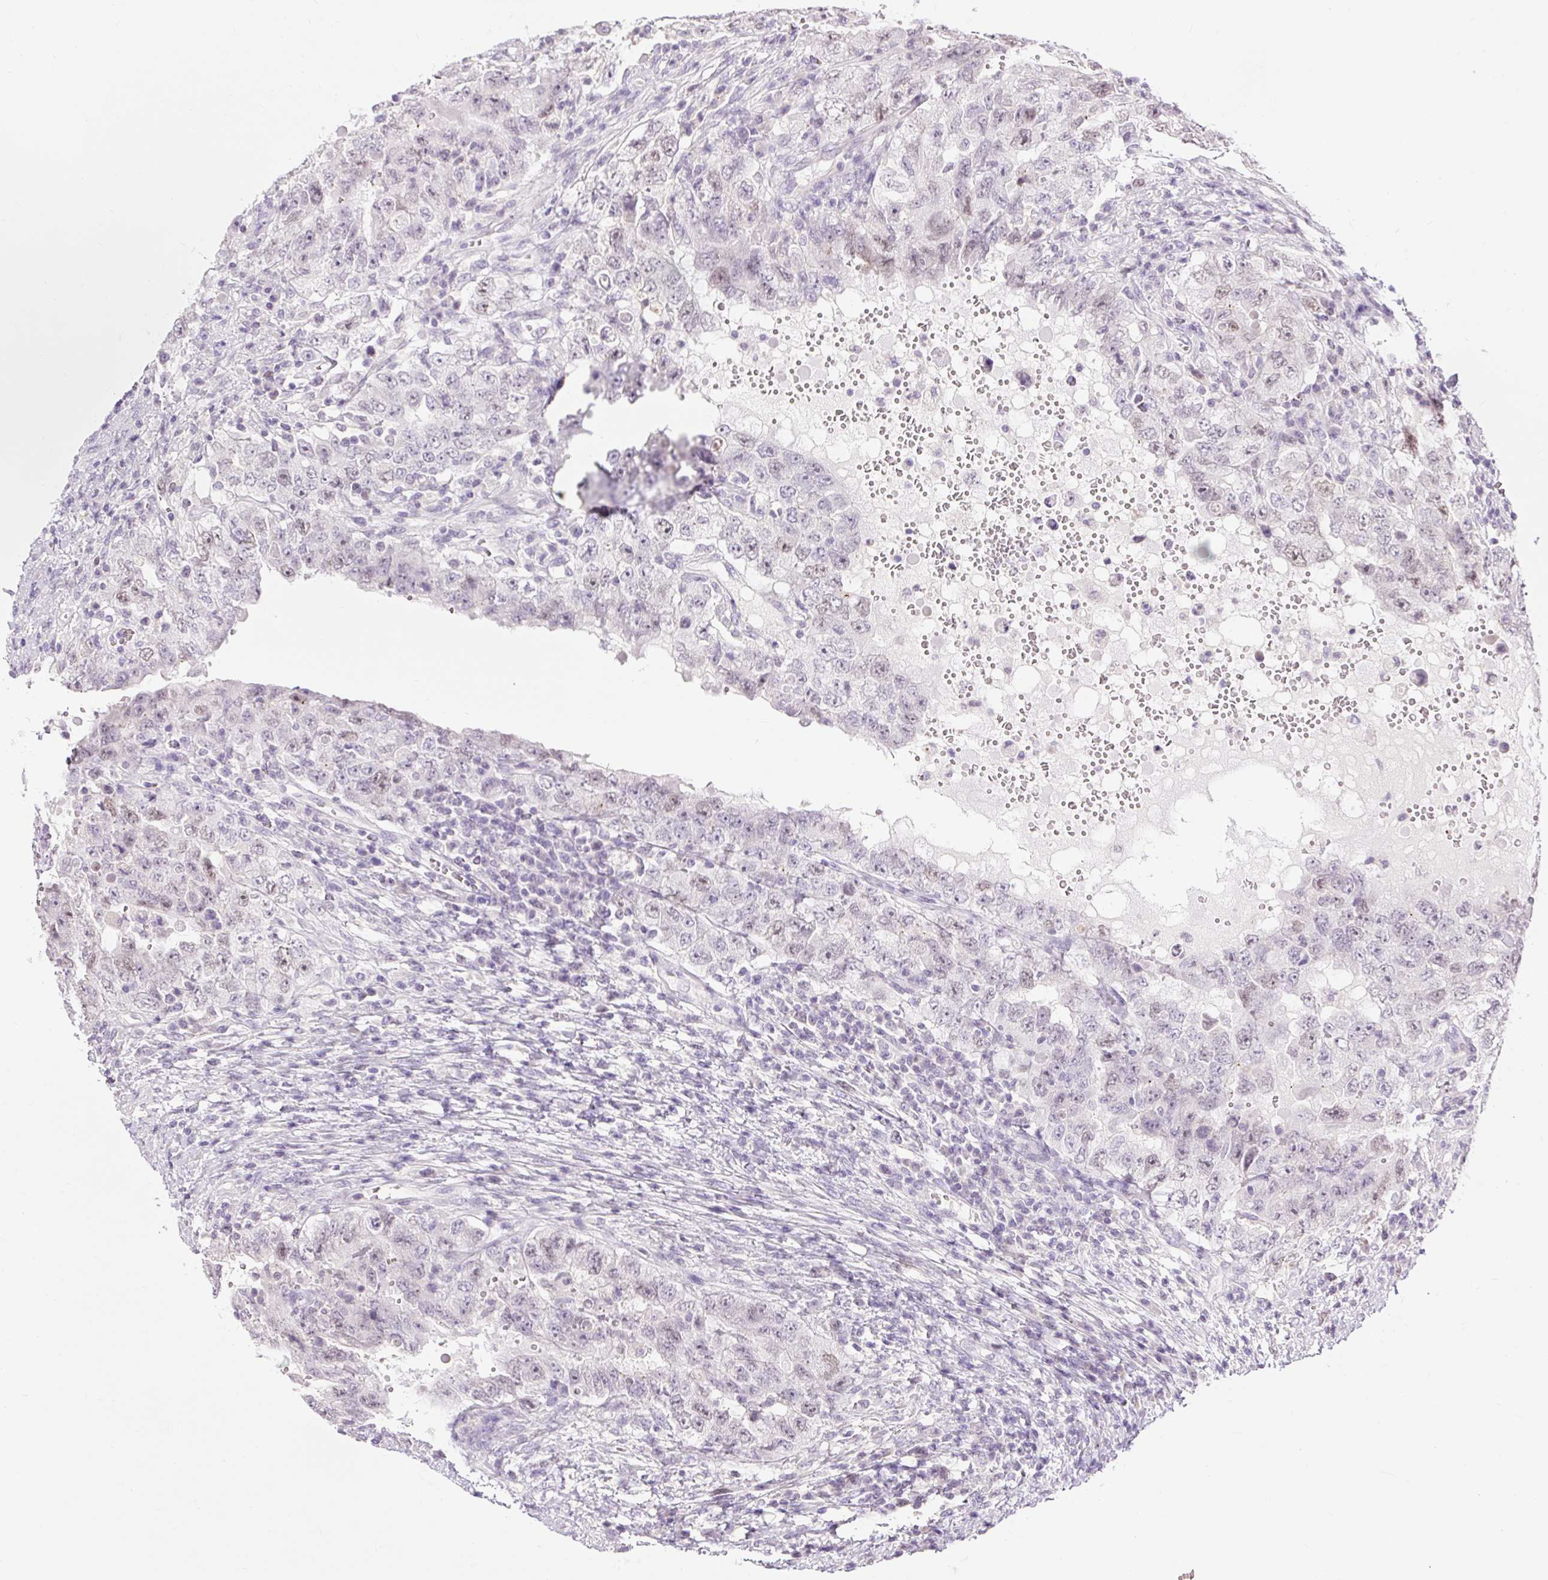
{"staining": {"intensity": "weak", "quantity": "<25%", "location": "nuclear"}, "tissue": "testis cancer", "cell_type": "Tumor cells", "image_type": "cancer", "snomed": [{"axis": "morphology", "description": "Carcinoma, Embryonal, NOS"}, {"axis": "topography", "description": "Testis"}], "caption": "An immunohistochemistry (IHC) histopathology image of testis cancer (embryonal carcinoma) is shown. There is no staining in tumor cells of testis cancer (embryonal carcinoma).", "gene": "RACGAP1", "patient": {"sex": "male", "age": 26}}